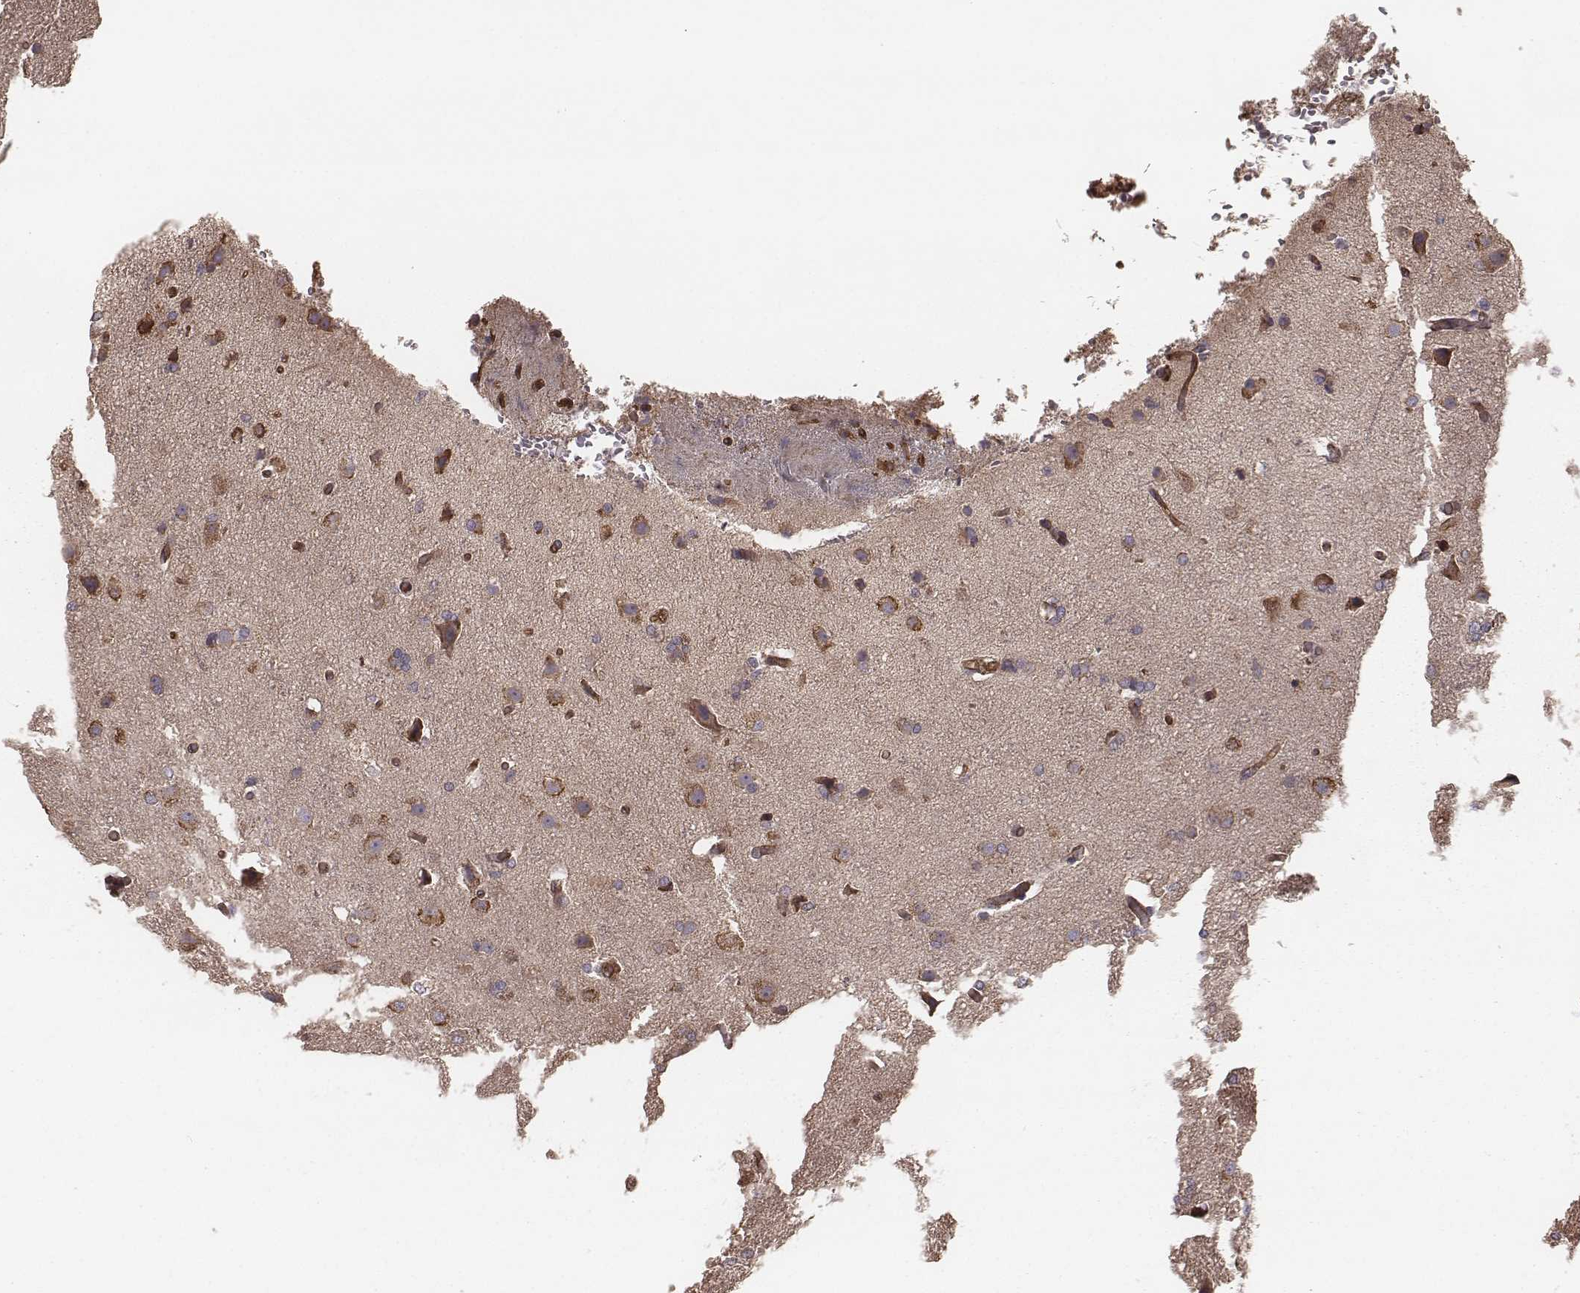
{"staining": {"intensity": "moderate", "quantity": "<25%", "location": "cytoplasmic/membranous"}, "tissue": "glioma", "cell_type": "Tumor cells", "image_type": "cancer", "snomed": [{"axis": "morphology", "description": "Glioma, malignant, High grade"}, {"axis": "topography", "description": "Brain"}], "caption": "Glioma stained with DAB (3,3'-diaminobenzidine) immunohistochemistry reveals low levels of moderate cytoplasmic/membranous staining in approximately <25% of tumor cells.", "gene": "PALMD", "patient": {"sex": "male", "age": 68}}